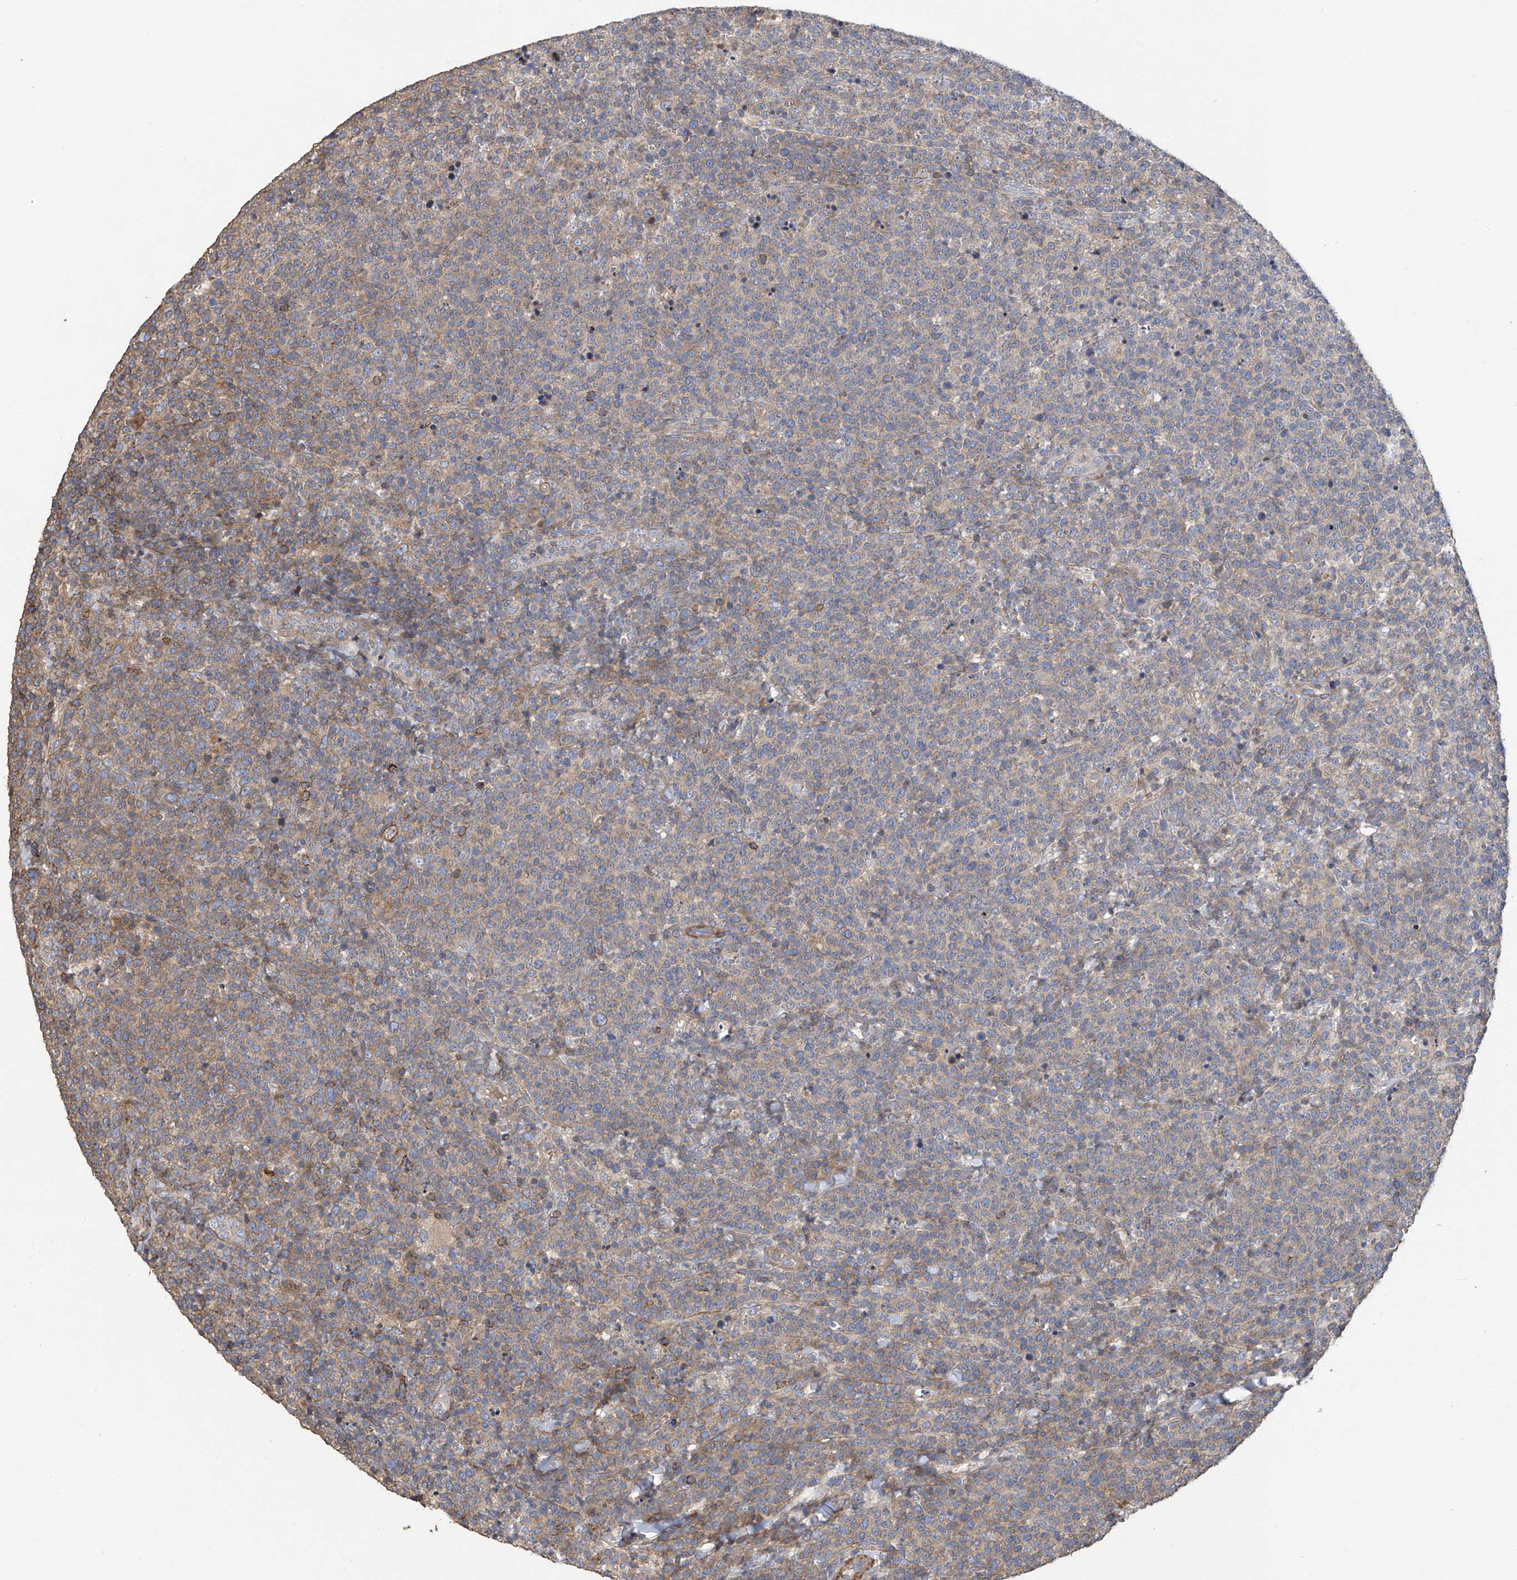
{"staining": {"intensity": "moderate", "quantity": "<25%", "location": "cytoplasmic/membranous"}, "tissue": "lymphoma", "cell_type": "Tumor cells", "image_type": "cancer", "snomed": [{"axis": "morphology", "description": "Malignant lymphoma, non-Hodgkin's type, High grade"}, {"axis": "topography", "description": "Lymph node"}], "caption": "Immunohistochemistry of lymphoma demonstrates low levels of moderate cytoplasmic/membranous staining in approximately <25% of tumor cells.", "gene": "SLC43A3", "patient": {"sex": "male", "age": 61}}